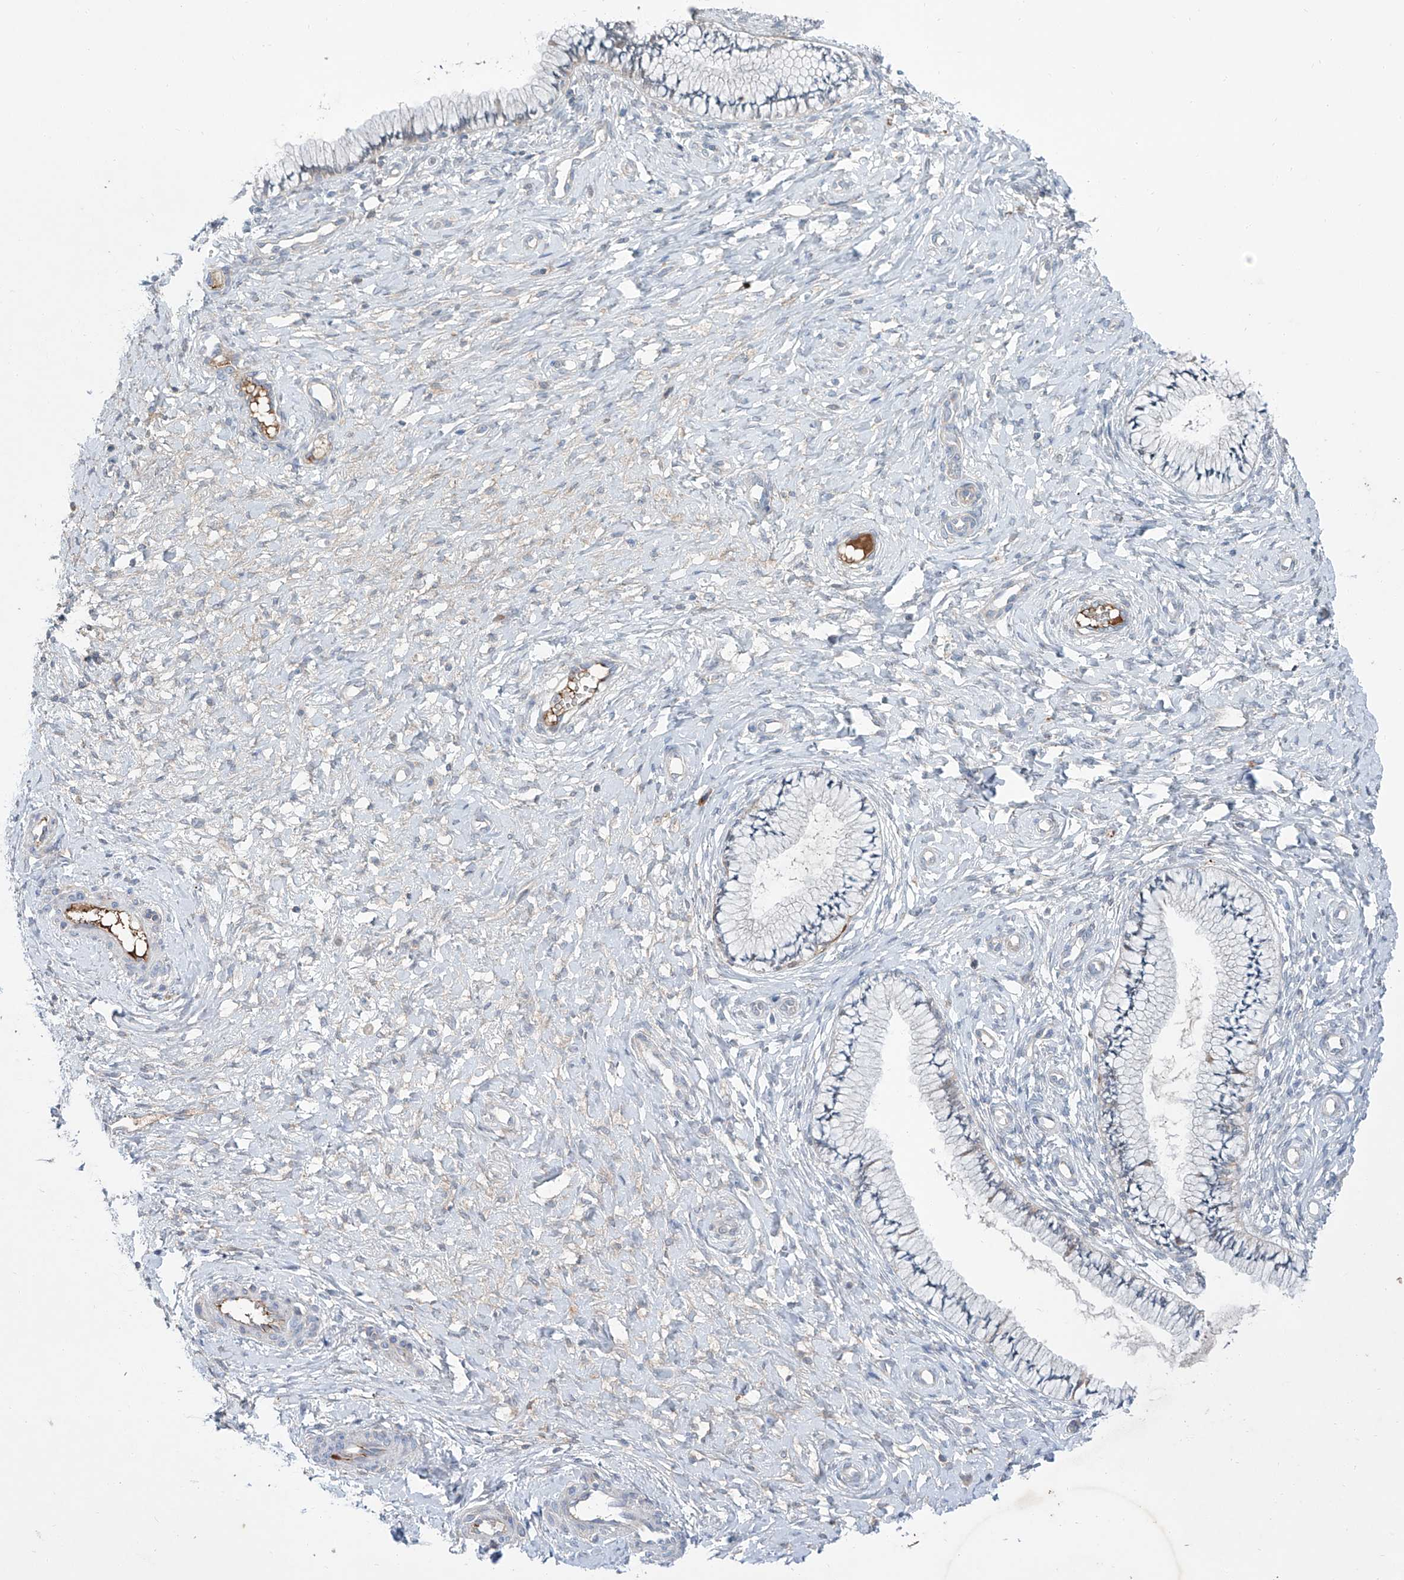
{"staining": {"intensity": "negative", "quantity": "none", "location": "none"}, "tissue": "cervix", "cell_type": "Glandular cells", "image_type": "normal", "snomed": [{"axis": "morphology", "description": "Normal tissue, NOS"}, {"axis": "topography", "description": "Cervix"}], "caption": "Immunohistochemistry of unremarkable human cervix shows no expression in glandular cells. (DAB immunohistochemistry, high magnification).", "gene": "SIX4", "patient": {"sex": "female", "age": 36}}